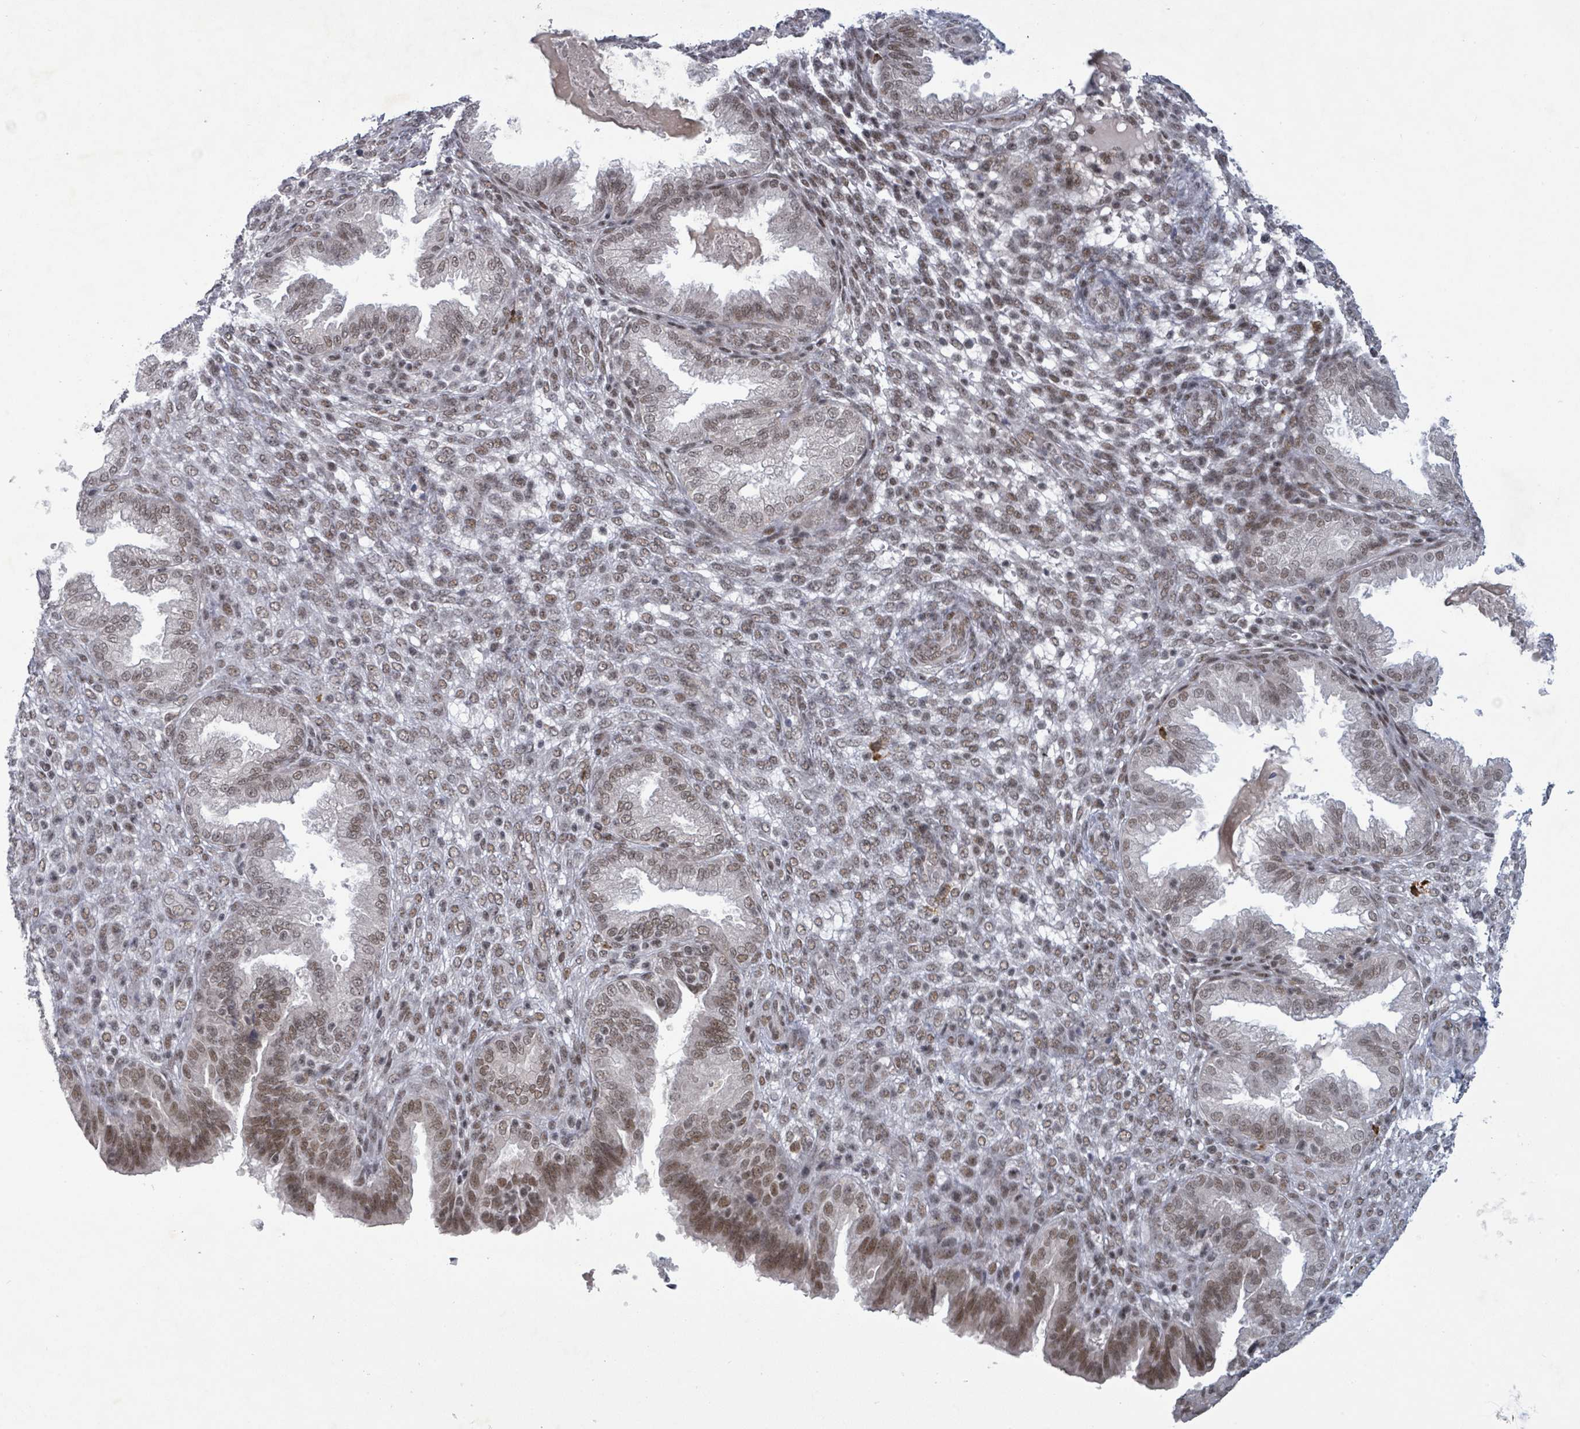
{"staining": {"intensity": "weak", "quantity": "25%-75%", "location": "nuclear"}, "tissue": "endometrium", "cell_type": "Cells in endometrial stroma", "image_type": "normal", "snomed": [{"axis": "morphology", "description": "Normal tissue, NOS"}, {"axis": "topography", "description": "Endometrium"}], "caption": "Endometrium stained for a protein demonstrates weak nuclear positivity in cells in endometrial stroma. The staining was performed using DAB (3,3'-diaminobenzidine), with brown indicating positive protein expression. Nuclei are stained blue with hematoxylin.", "gene": "BANP", "patient": {"sex": "female", "age": 33}}